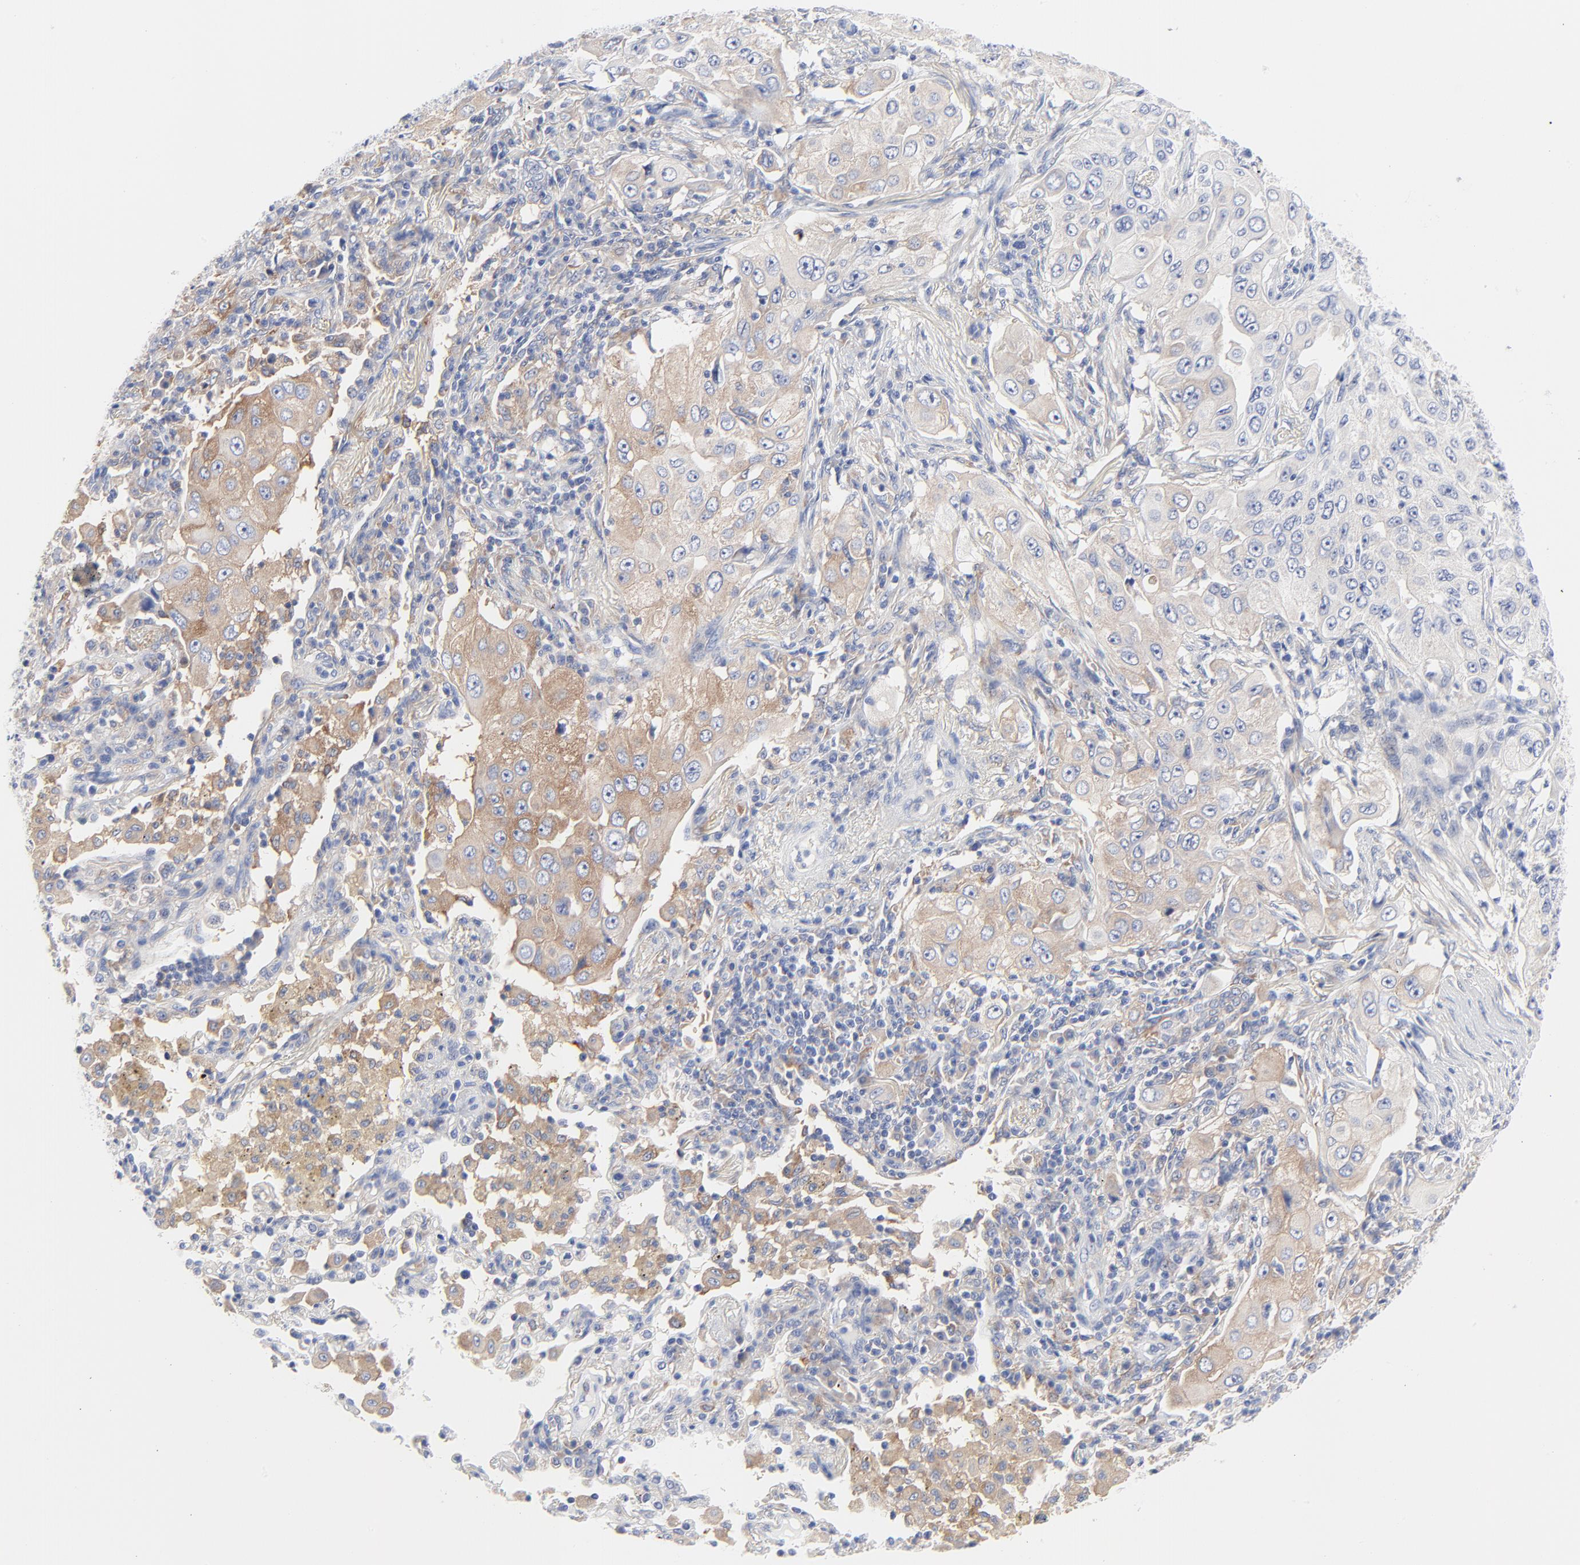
{"staining": {"intensity": "weak", "quantity": "25%-75%", "location": "cytoplasmic/membranous"}, "tissue": "lung cancer", "cell_type": "Tumor cells", "image_type": "cancer", "snomed": [{"axis": "morphology", "description": "Adenocarcinoma, NOS"}, {"axis": "topography", "description": "Lung"}], "caption": "Protein staining of adenocarcinoma (lung) tissue exhibits weak cytoplasmic/membranous positivity in about 25%-75% of tumor cells. (Stains: DAB (3,3'-diaminobenzidine) in brown, nuclei in blue, Microscopy: brightfield microscopy at high magnification).", "gene": "STAT2", "patient": {"sex": "male", "age": 84}}